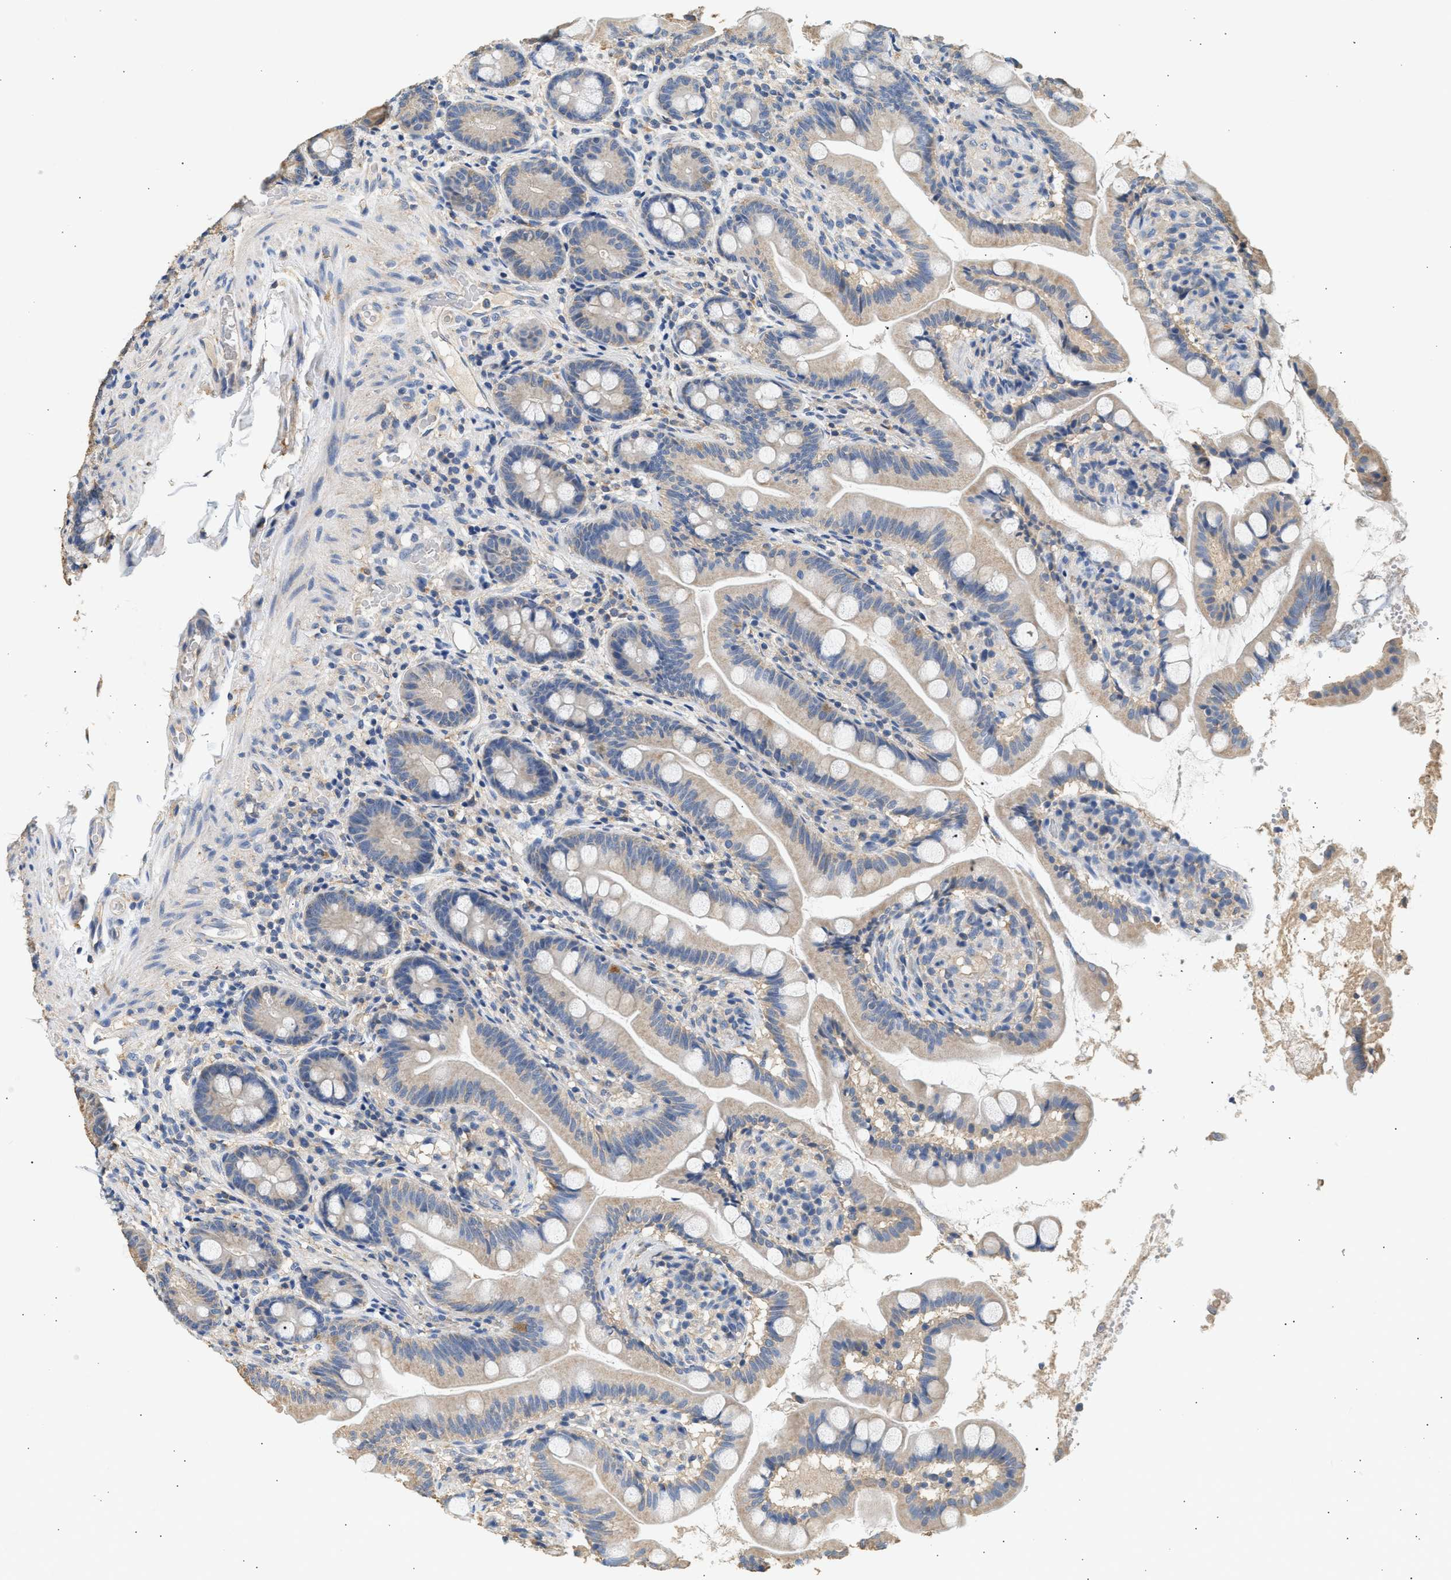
{"staining": {"intensity": "weak", "quantity": ">75%", "location": "cytoplasmic/membranous"}, "tissue": "small intestine", "cell_type": "Glandular cells", "image_type": "normal", "snomed": [{"axis": "morphology", "description": "Normal tissue, NOS"}, {"axis": "topography", "description": "Small intestine"}], "caption": "Immunohistochemistry (IHC) staining of normal small intestine, which demonstrates low levels of weak cytoplasmic/membranous staining in approximately >75% of glandular cells indicating weak cytoplasmic/membranous protein positivity. The staining was performed using DAB (brown) for protein detection and nuclei were counterstained in hematoxylin (blue).", "gene": "WDR31", "patient": {"sex": "female", "age": 56}}